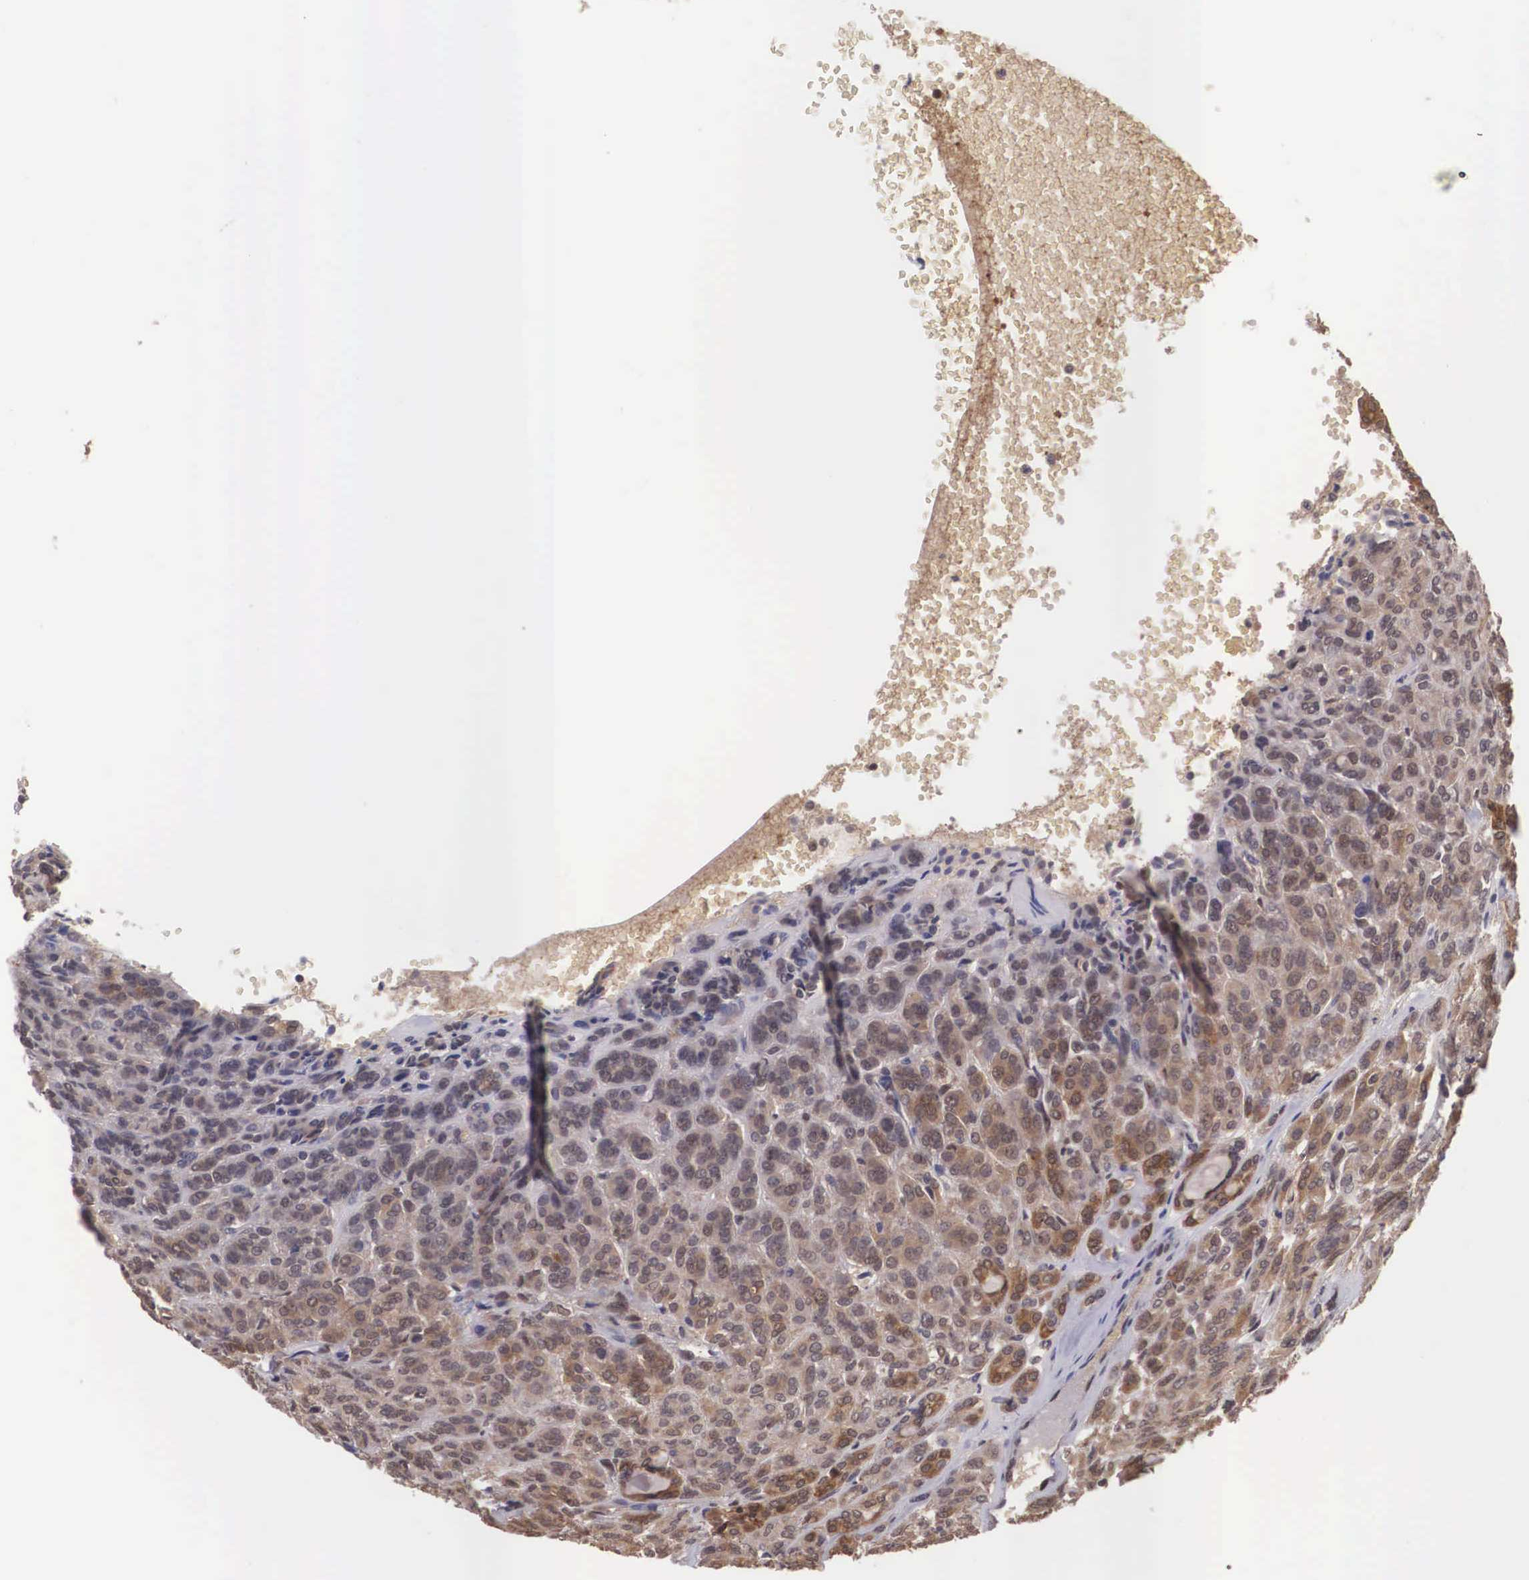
{"staining": {"intensity": "moderate", "quantity": ">75%", "location": "cytoplasmic/membranous"}, "tissue": "thyroid cancer", "cell_type": "Tumor cells", "image_type": "cancer", "snomed": [{"axis": "morphology", "description": "Follicular adenoma carcinoma, NOS"}, {"axis": "topography", "description": "Thyroid gland"}], "caption": "The photomicrograph displays staining of thyroid cancer, revealing moderate cytoplasmic/membranous protein staining (brown color) within tumor cells.", "gene": "VASH1", "patient": {"sex": "female", "age": 71}}